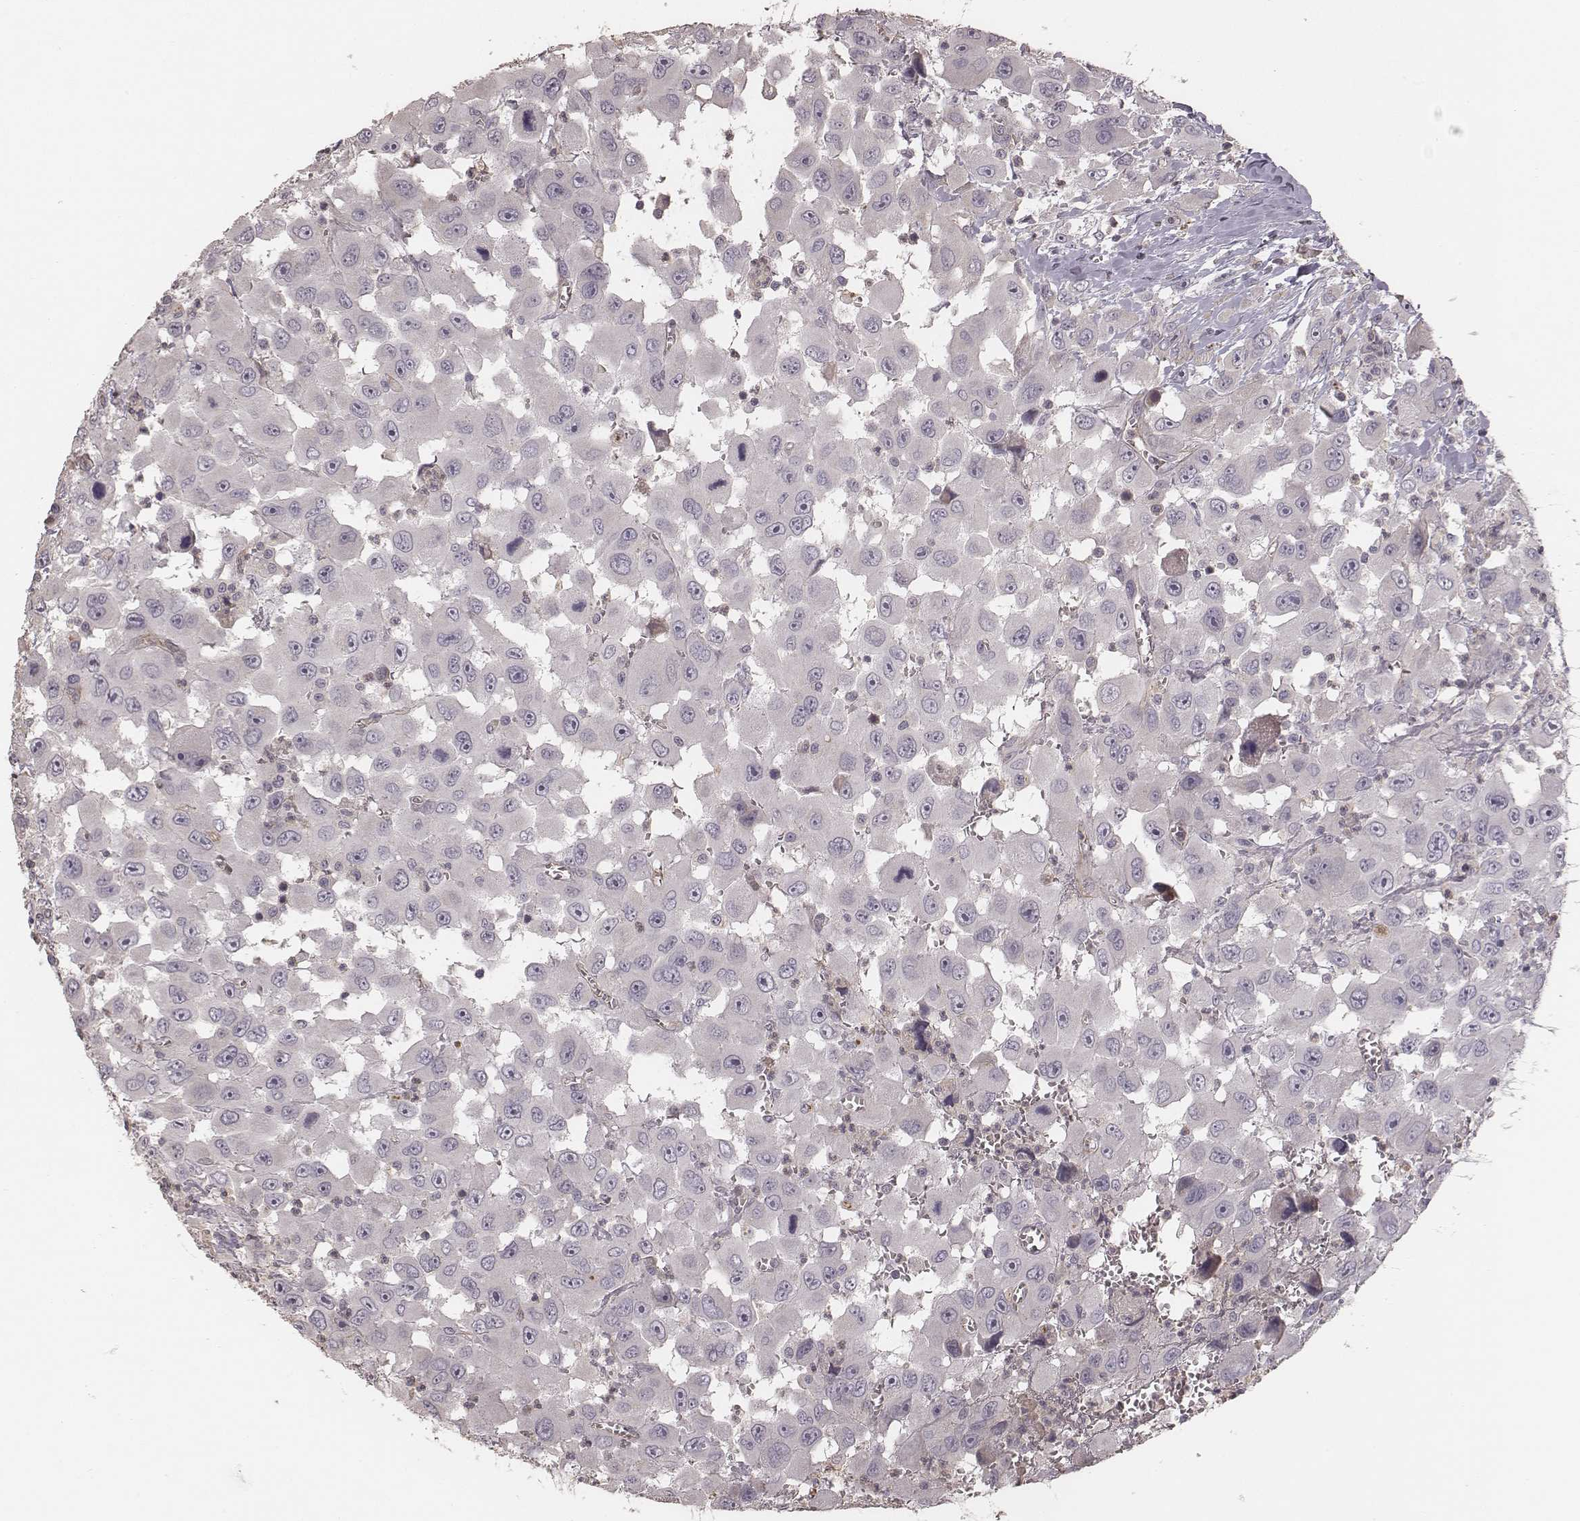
{"staining": {"intensity": "negative", "quantity": "none", "location": "none"}, "tissue": "head and neck cancer", "cell_type": "Tumor cells", "image_type": "cancer", "snomed": [{"axis": "morphology", "description": "Squamous cell carcinoma, NOS"}, {"axis": "morphology", "description": "Squamous cell carcinoma, metastatic, NOS"}, {"axis": "topography", "description": "Oral tissue"}, {"axis": "topography", "description": "Head-Neck"}], "caption": "DAB (3,3'-diaminobenzidine) immunohistochemical staining of head and neck cancer reveals no significant staining in tumor cells. (IHC, brightfield microscopy, high magnification).", "gene": "OTOGL", "patient": {"sex": "female", "age": 85}}